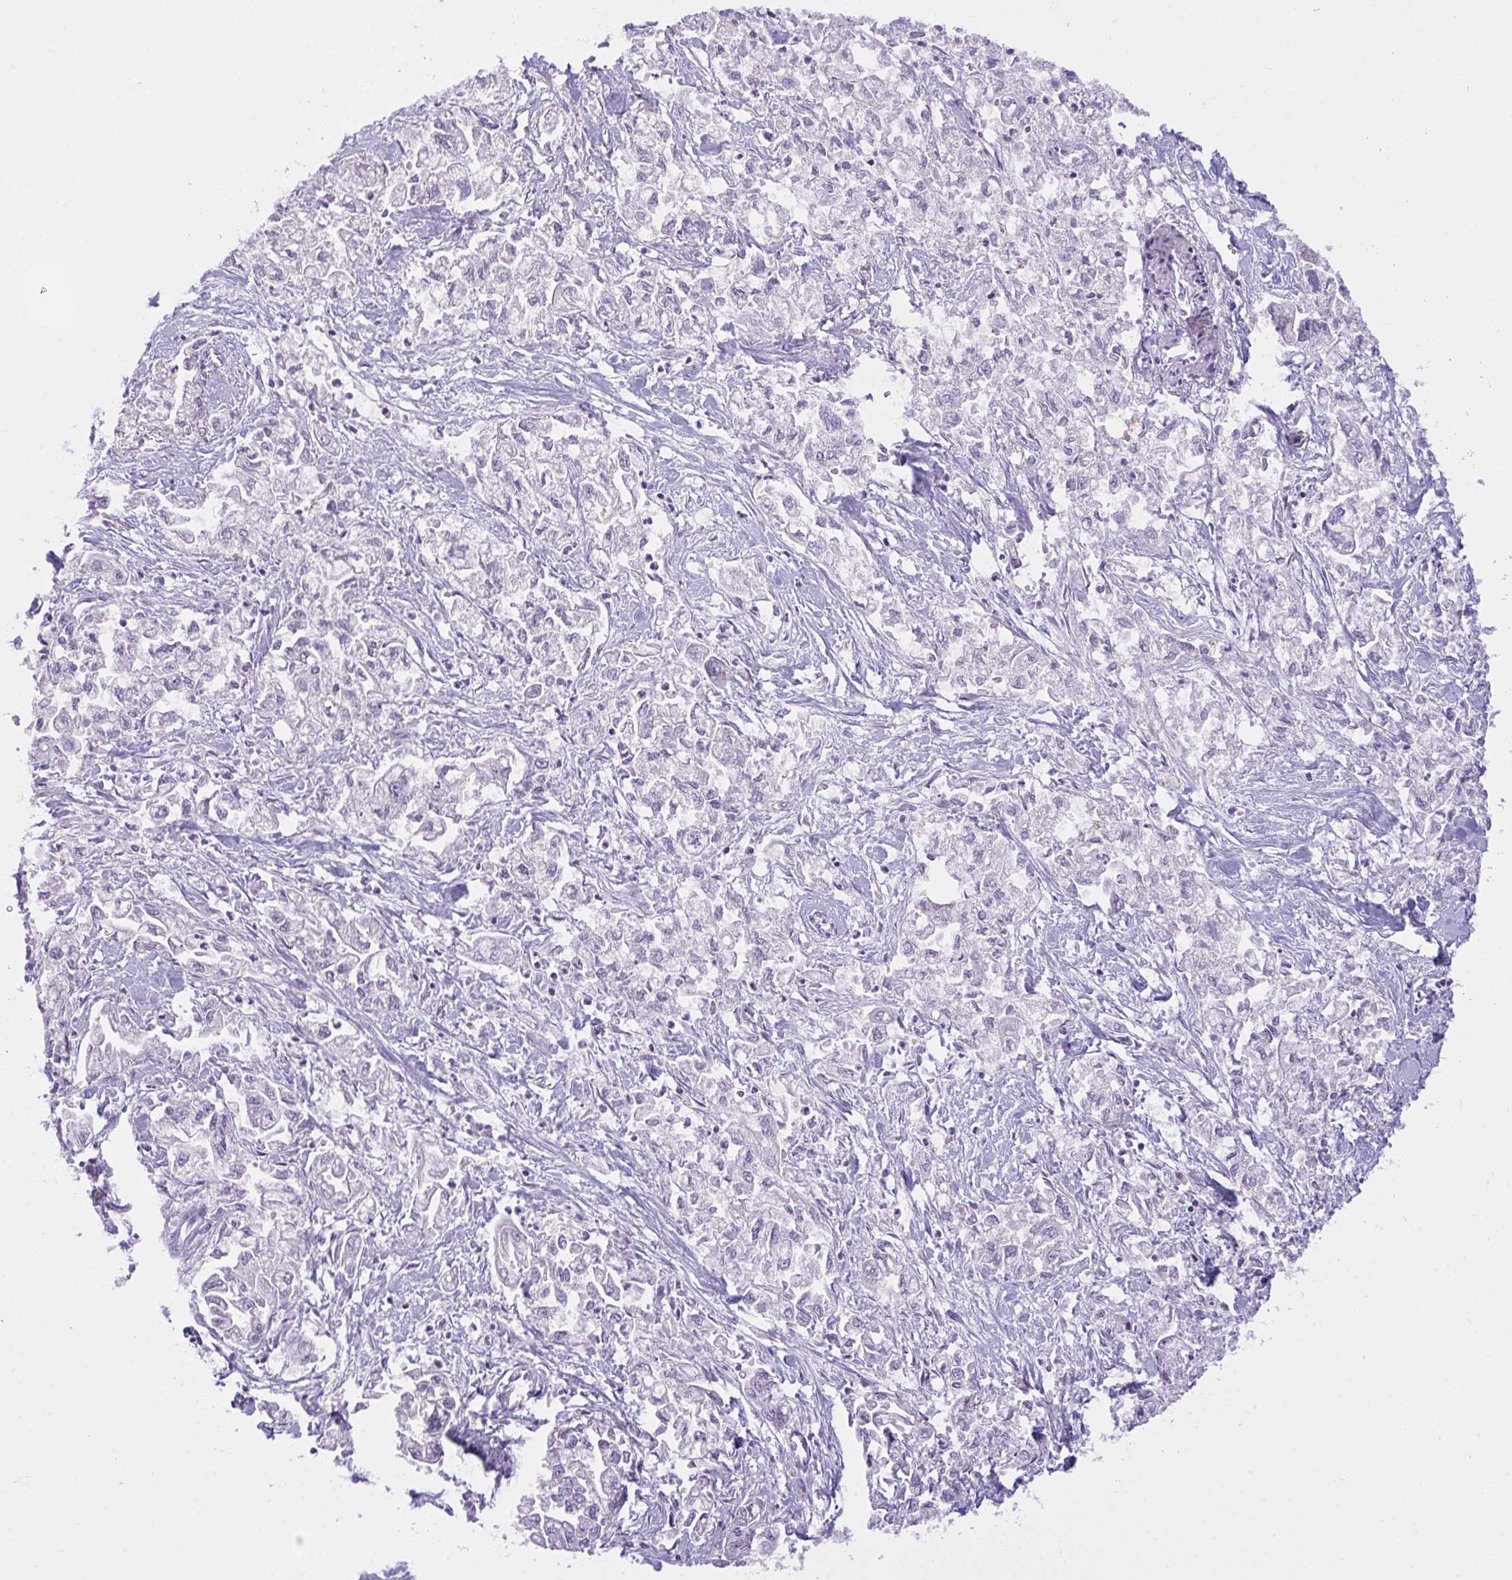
{"staining": {"intensity": "negative", "quantity": "none", "location": "none"}, "tissue": "pancreatic cancer", "cell_type": "Tumor cells", "image_type": "cancer", "snomed": [{"axis": "morphology", "description": "Adenocarcinoma, NOS"}, {"axis": "topography", "description": "Pancreas"}], "caption": "A high-resolution image shows immunohistochemistry (IHC) staining of adenocarcinoma (pancreatic), which shows no significant positivity in tumor cells.", "gene": "SEMA6B", "patient": {"sex": "male", "age": 72}}